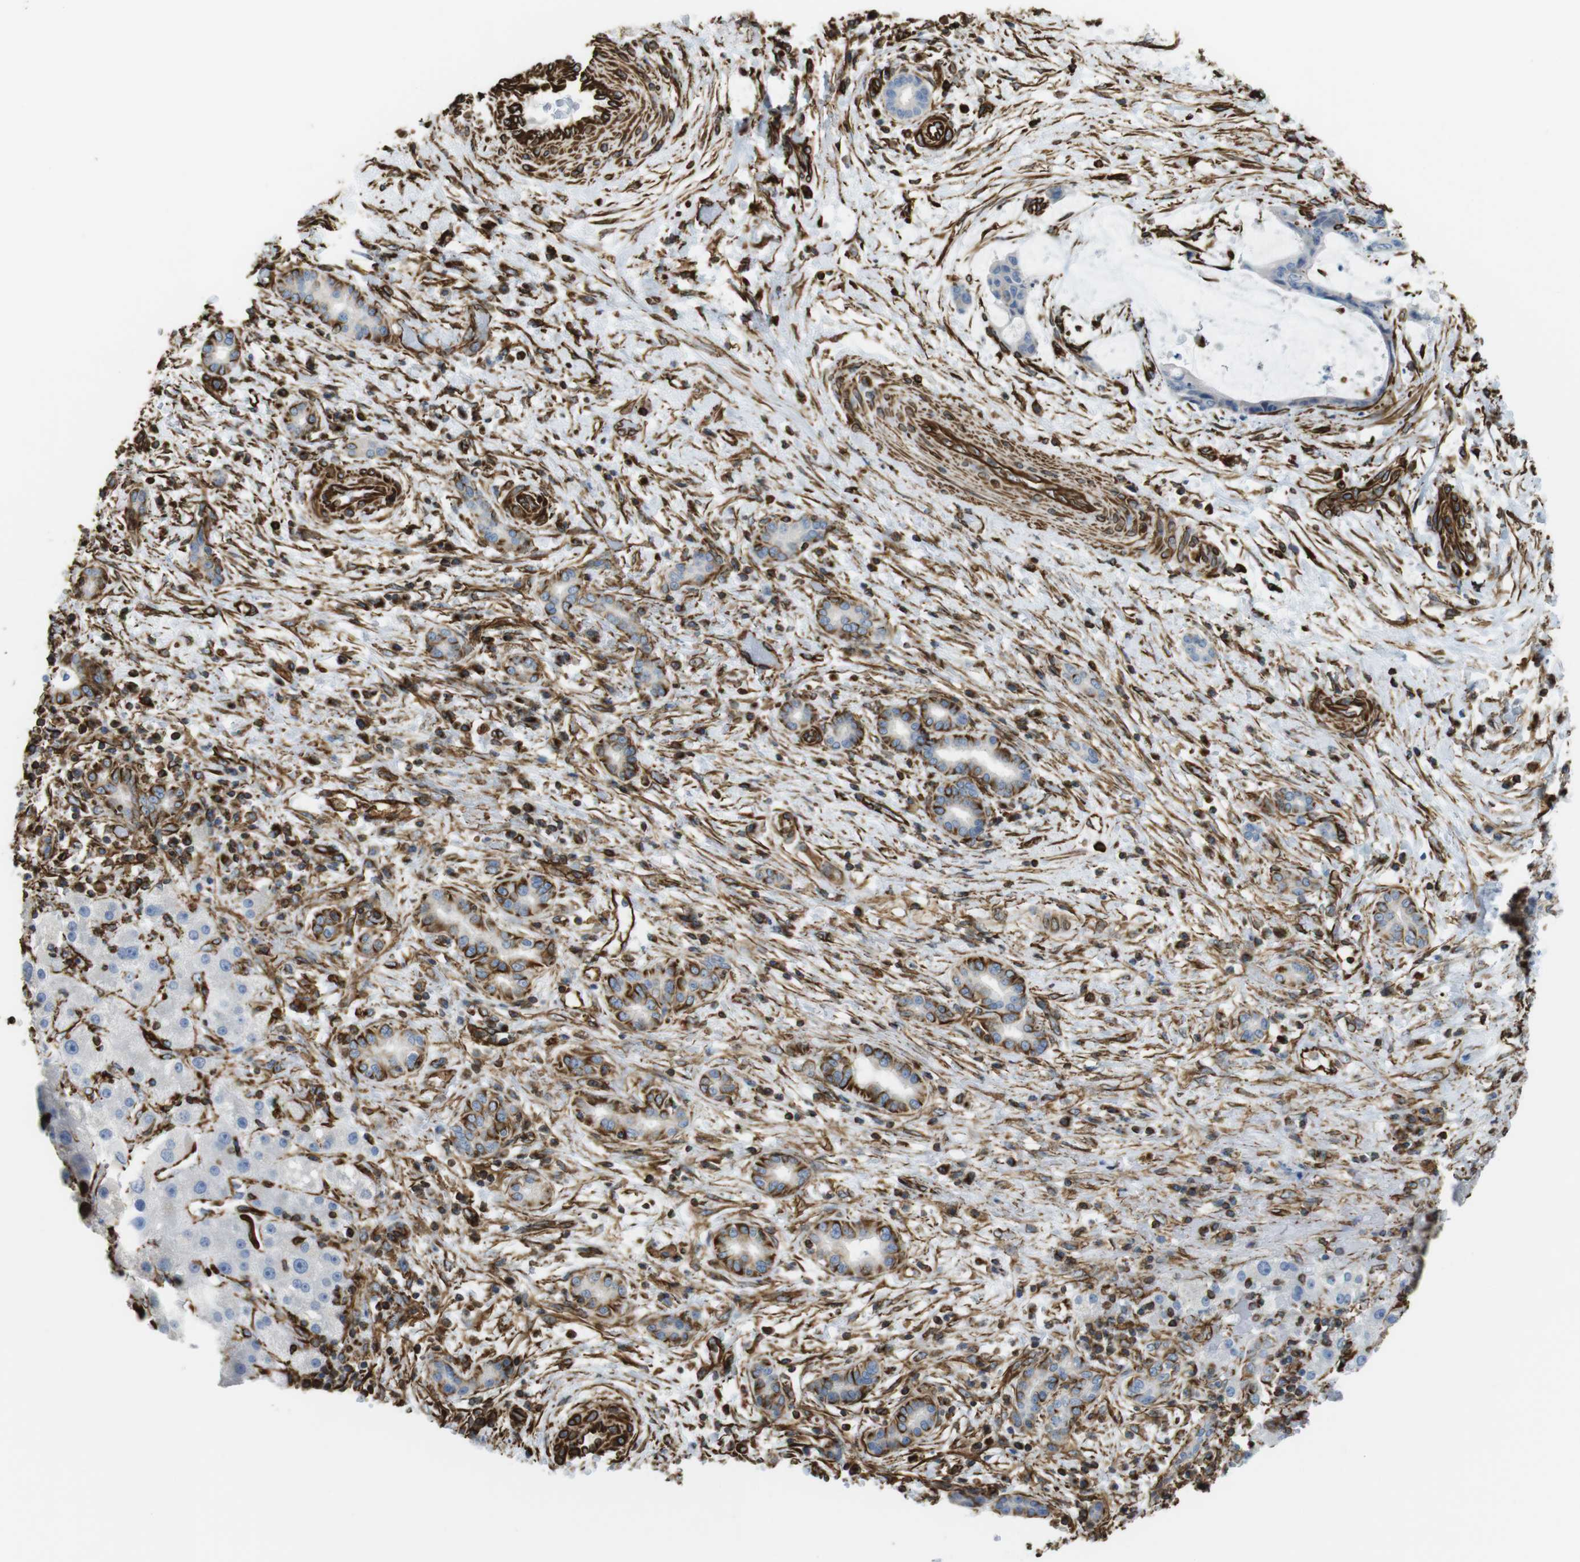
{"staining": {"intensity": "negative", "quantity": "none", "location": "none"}, "tissue": "liver cancer", "cell_type": "Tumor cells", "image_type": "cancer", "snomed": [{"axis": "morphology", "description": "Cholangiocarcinoma"}, {"axis": "topography", "description": "Liver"}], "caption": "High power microscopy histopathology image of an IHC image of liver cancer (cholangiocarcinoma), revealing no significant staining in tumor cells.", "gene": "RALGPS1", "patient": {"sex": "female", "age": 73}}